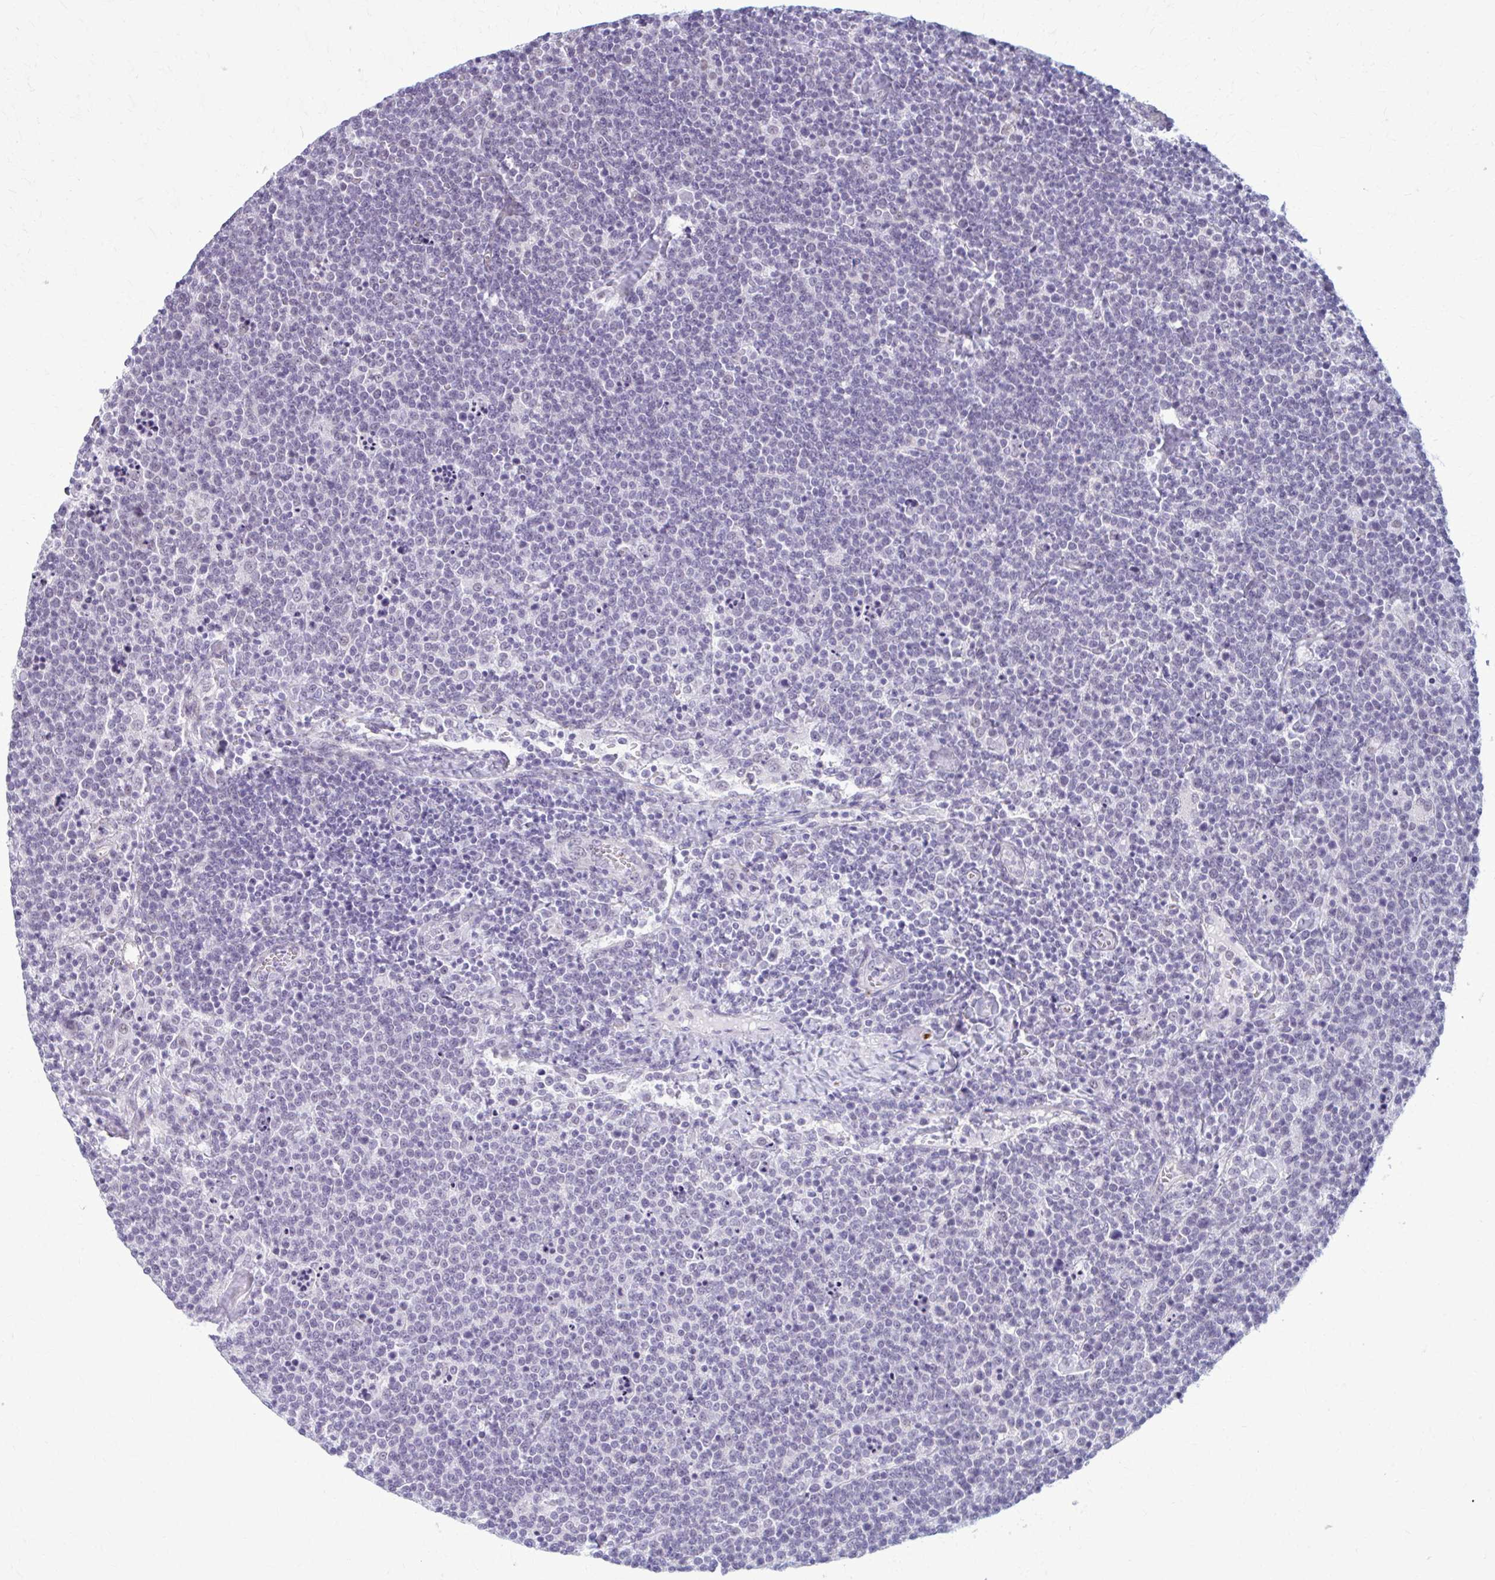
{"staining": {"intensity": "negative", "quantity": "none", "location": "none"}, "tissue": "lymphoma", "cell_type": "Tumor cells", "image_type": "cancer", "snomed": [{"axis": "morphology", "description": "Malignant lymphoma, non-Hodgkin's type, High grade"}, {"axis": "topography", "description": "Lymph node"}], "caption": "Tumor cells are negative for protein expression in human lymphoma. Brightfield microscopy of immunohistochemistry (IHC) stained with DAB (3,3'-diaminobenzidine) (brown) and hematoxylin (blue), captured at high magnification.", "gene": "NUMBL", "patient": {"sex": "male", "age": 61}}